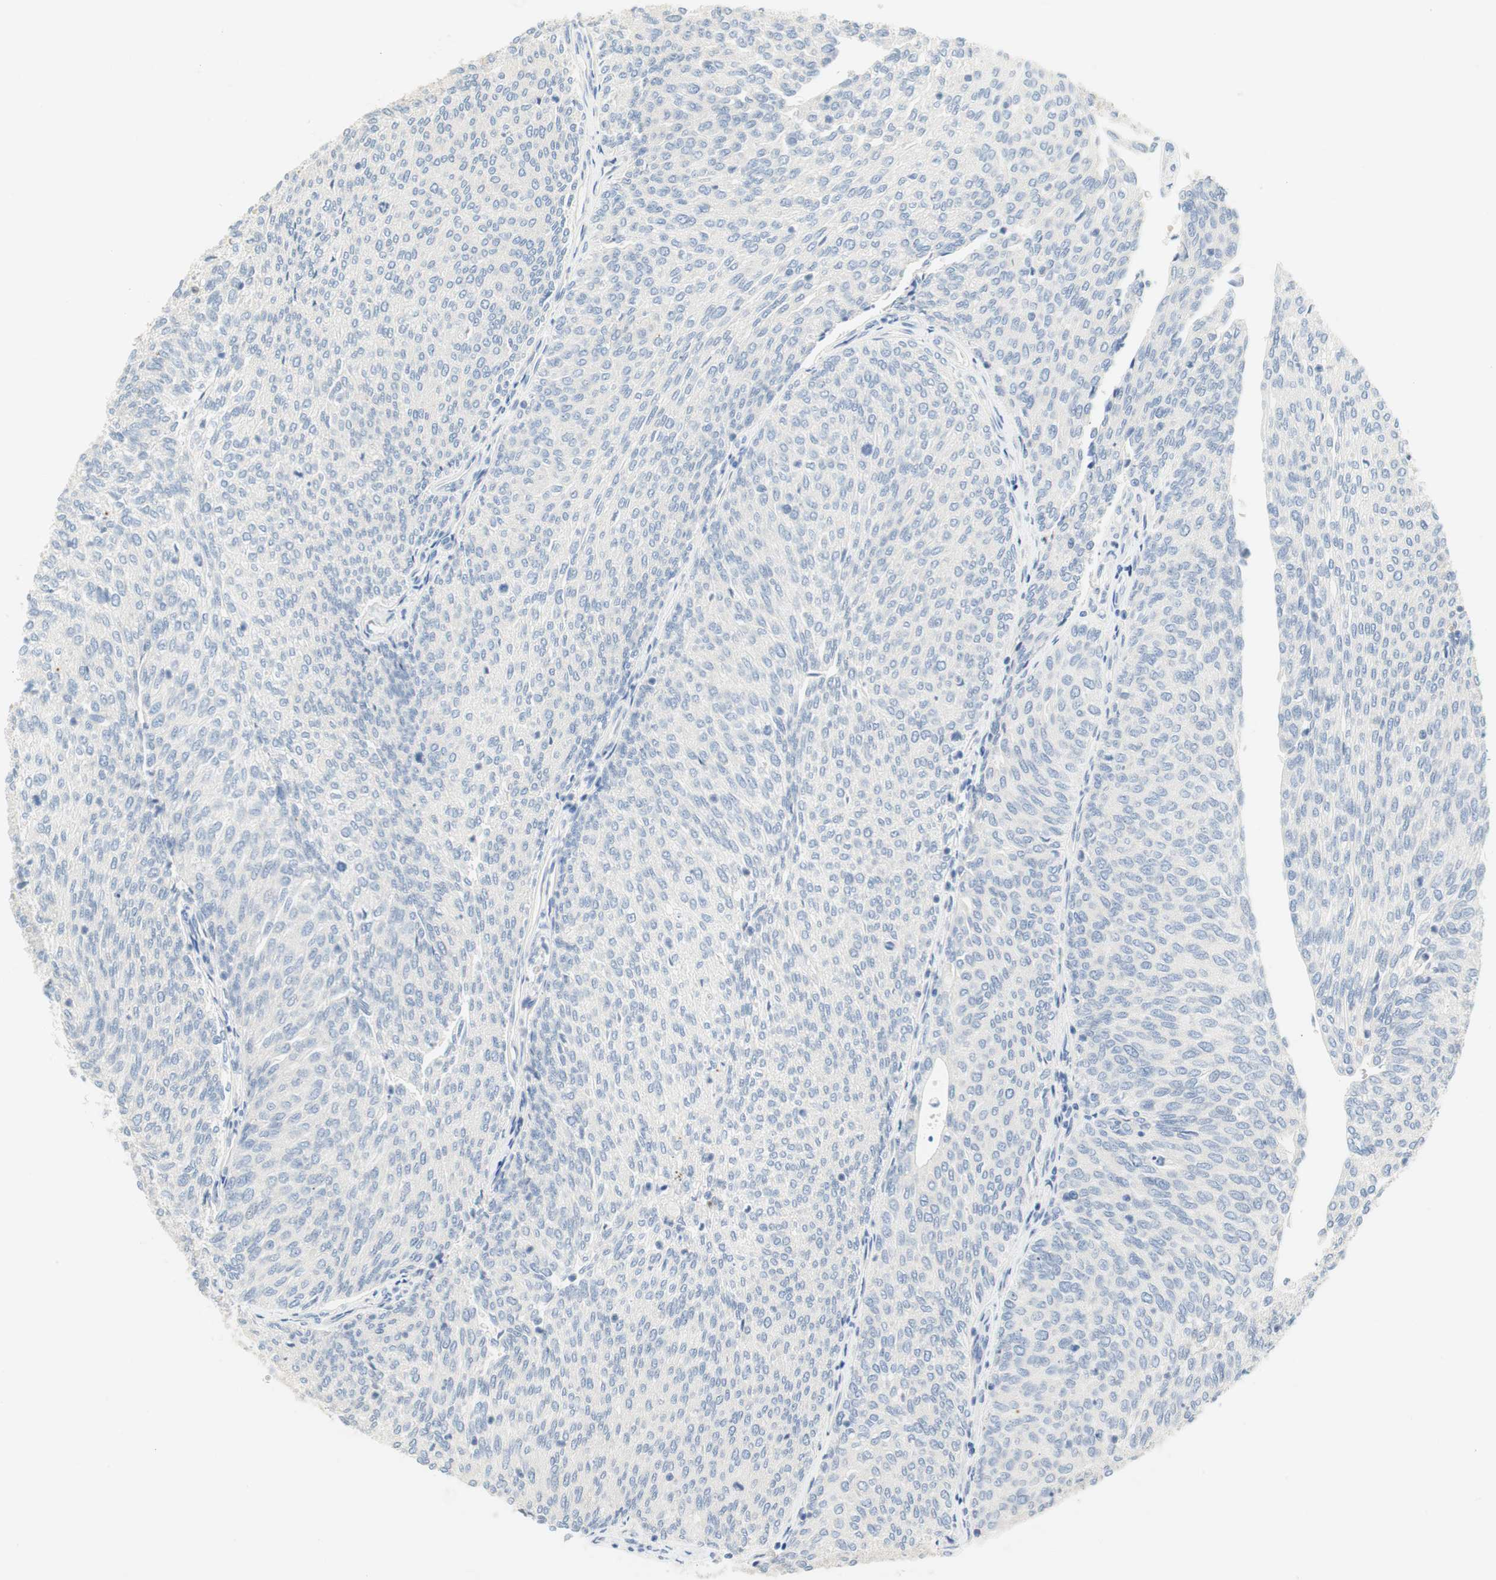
{"staining": {"intensity": "negative", "quantity": "none", "location": "none"}, "tissue": "urothelial cancer", "cell_type": "Tumor cells", "image_type": "cancer", "snomed": [{"axis": "morphology", "description": "Urothelial carcinoma, Low grade"}, {"axis": "topography", "description": "Urinary bladder"}], "caption": "A high-resolution histopathology image shows IHC staining of urothelial cancer, which shows no significant expression in tumor cells.", "gene": "CCM2L", "patient": {"sex": "female", "age": 79}}